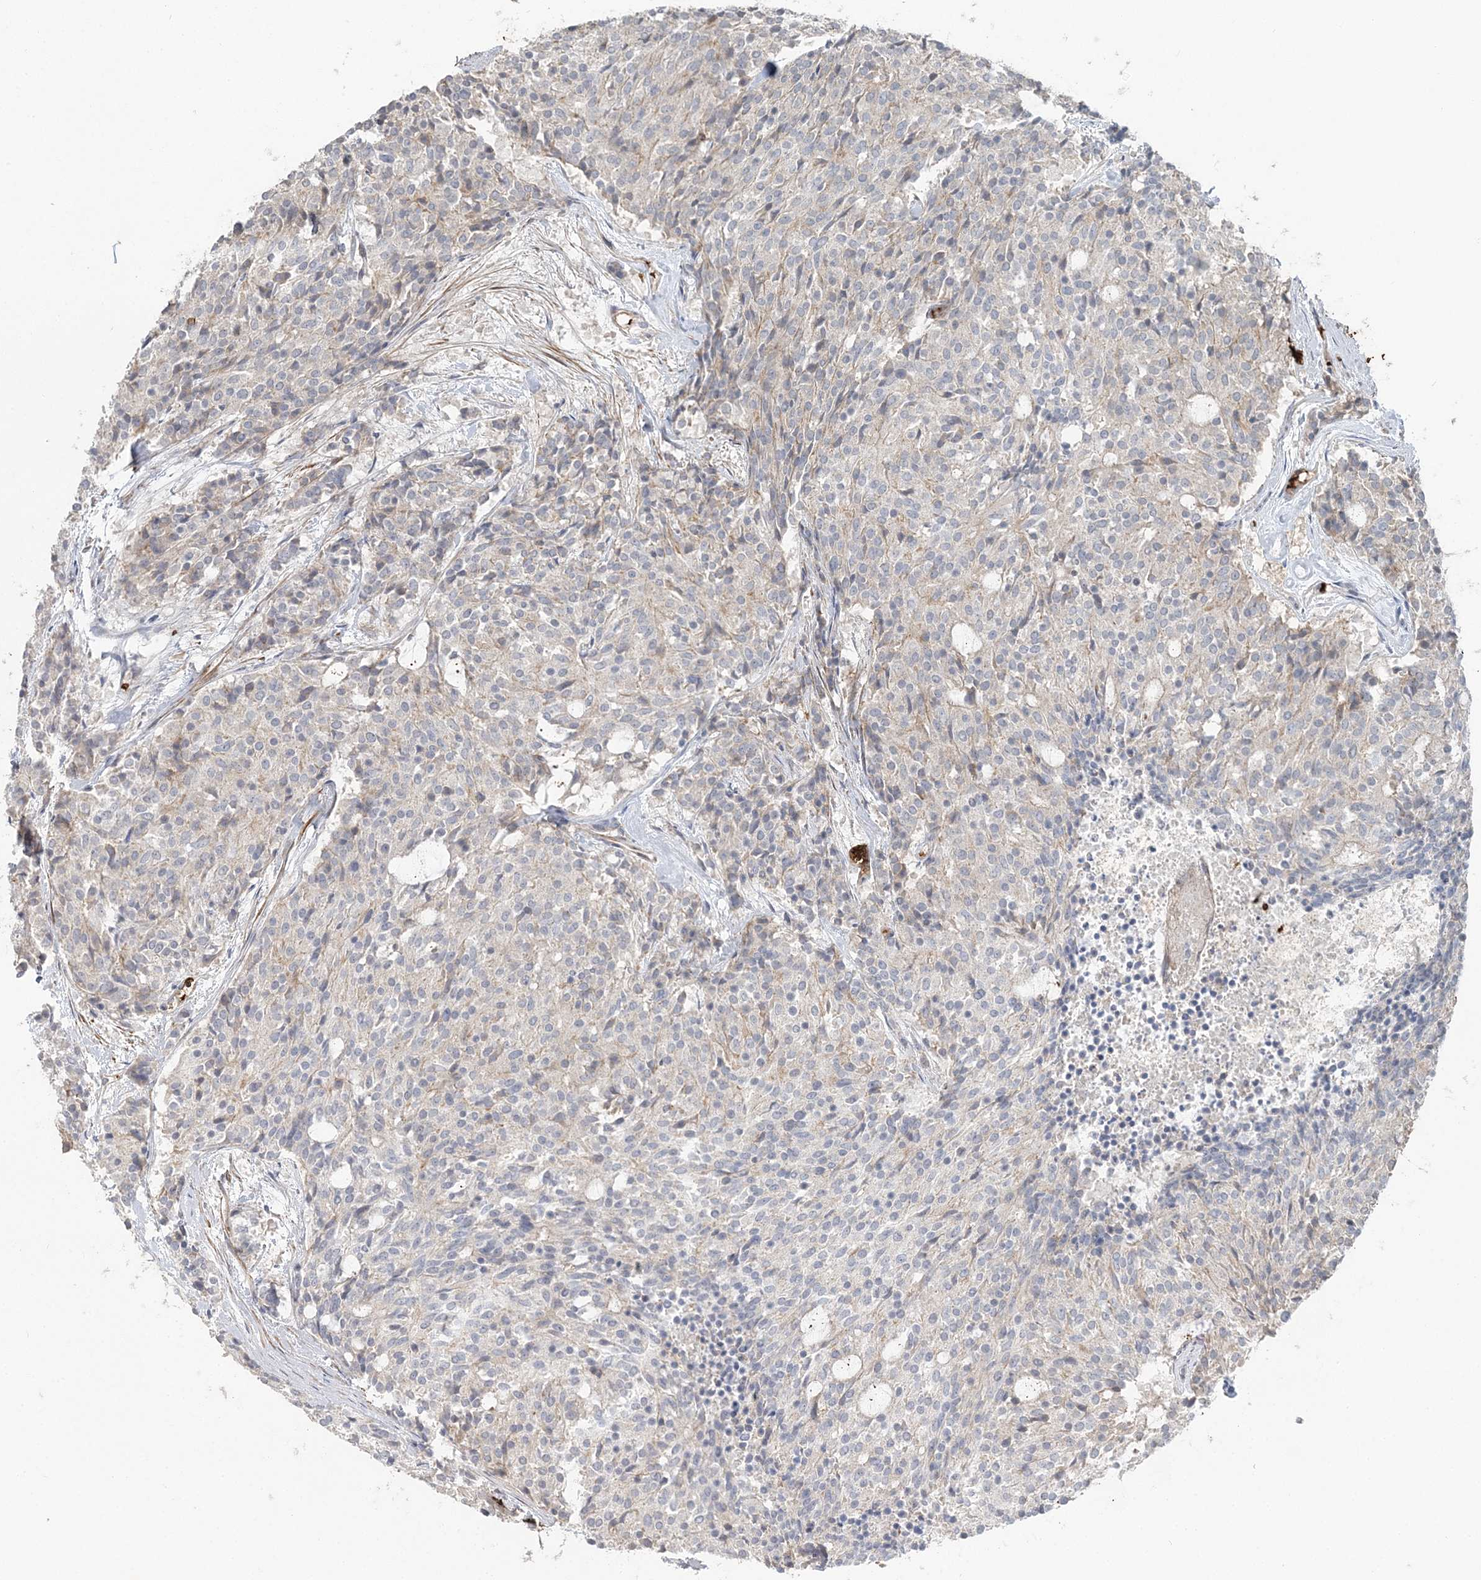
{"staining": {"intensity": "negative", "quantity": "none", "location": "none"}, "tissue": "carcinoid", "cell_type": "Tumor cells", "image_type": "cancer", "snomed": [{"axis": "morphology", "description": "Carcinoid, malignant, NOS"}, {"axis": "topography", "description": "Pancreas"}], "caption": "The image demonstrates no staining of tumor cells in malignant carcinoid. The staining is performed using DAB (3,3'-diaminobenzidine) brown chromogen with nuclei counter-stained in using hematoxylin.", "gene": "SERINC1", "patient": {"sex": "female", "age": 54}}